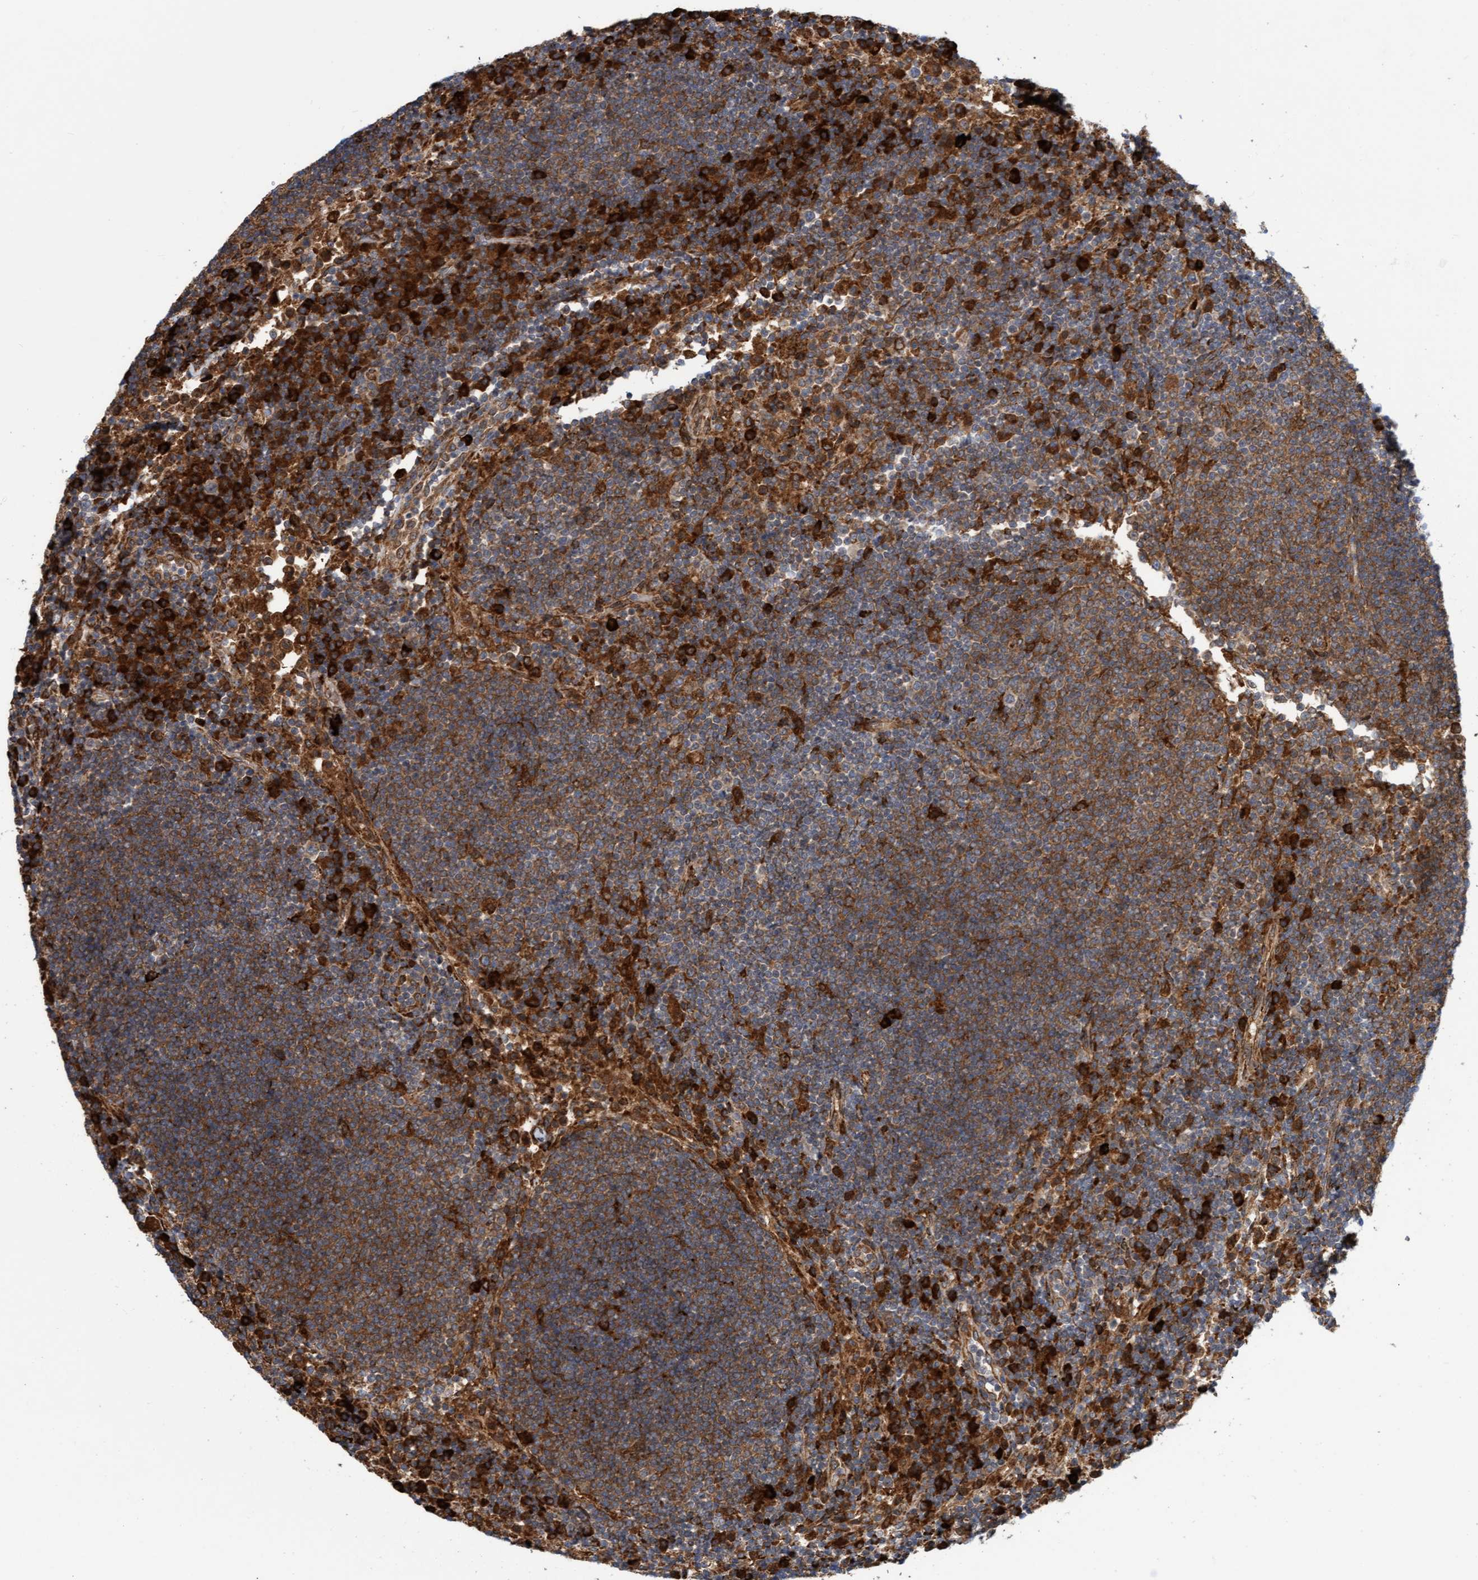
{"staining": {"intensity": "moderate", "quantity": ">75%", "location": "cytoplasmic/membranous"}, "tissue": "lymph node", "cell_type": "Germinal center cells", "image_type": "normal", "snomed": [{"axis": "morphology", "description": "Normal tissue, NOS"}, {"axis": "topography", "description": "Lymph node"}], "caption": "A brown stain labels moderate cytoplasmic/membranous expression of a protein in germinal center cells of benign human lymph node.", "gene": "KIAA0753", "patient": {"sex": "female", "age": 53}}